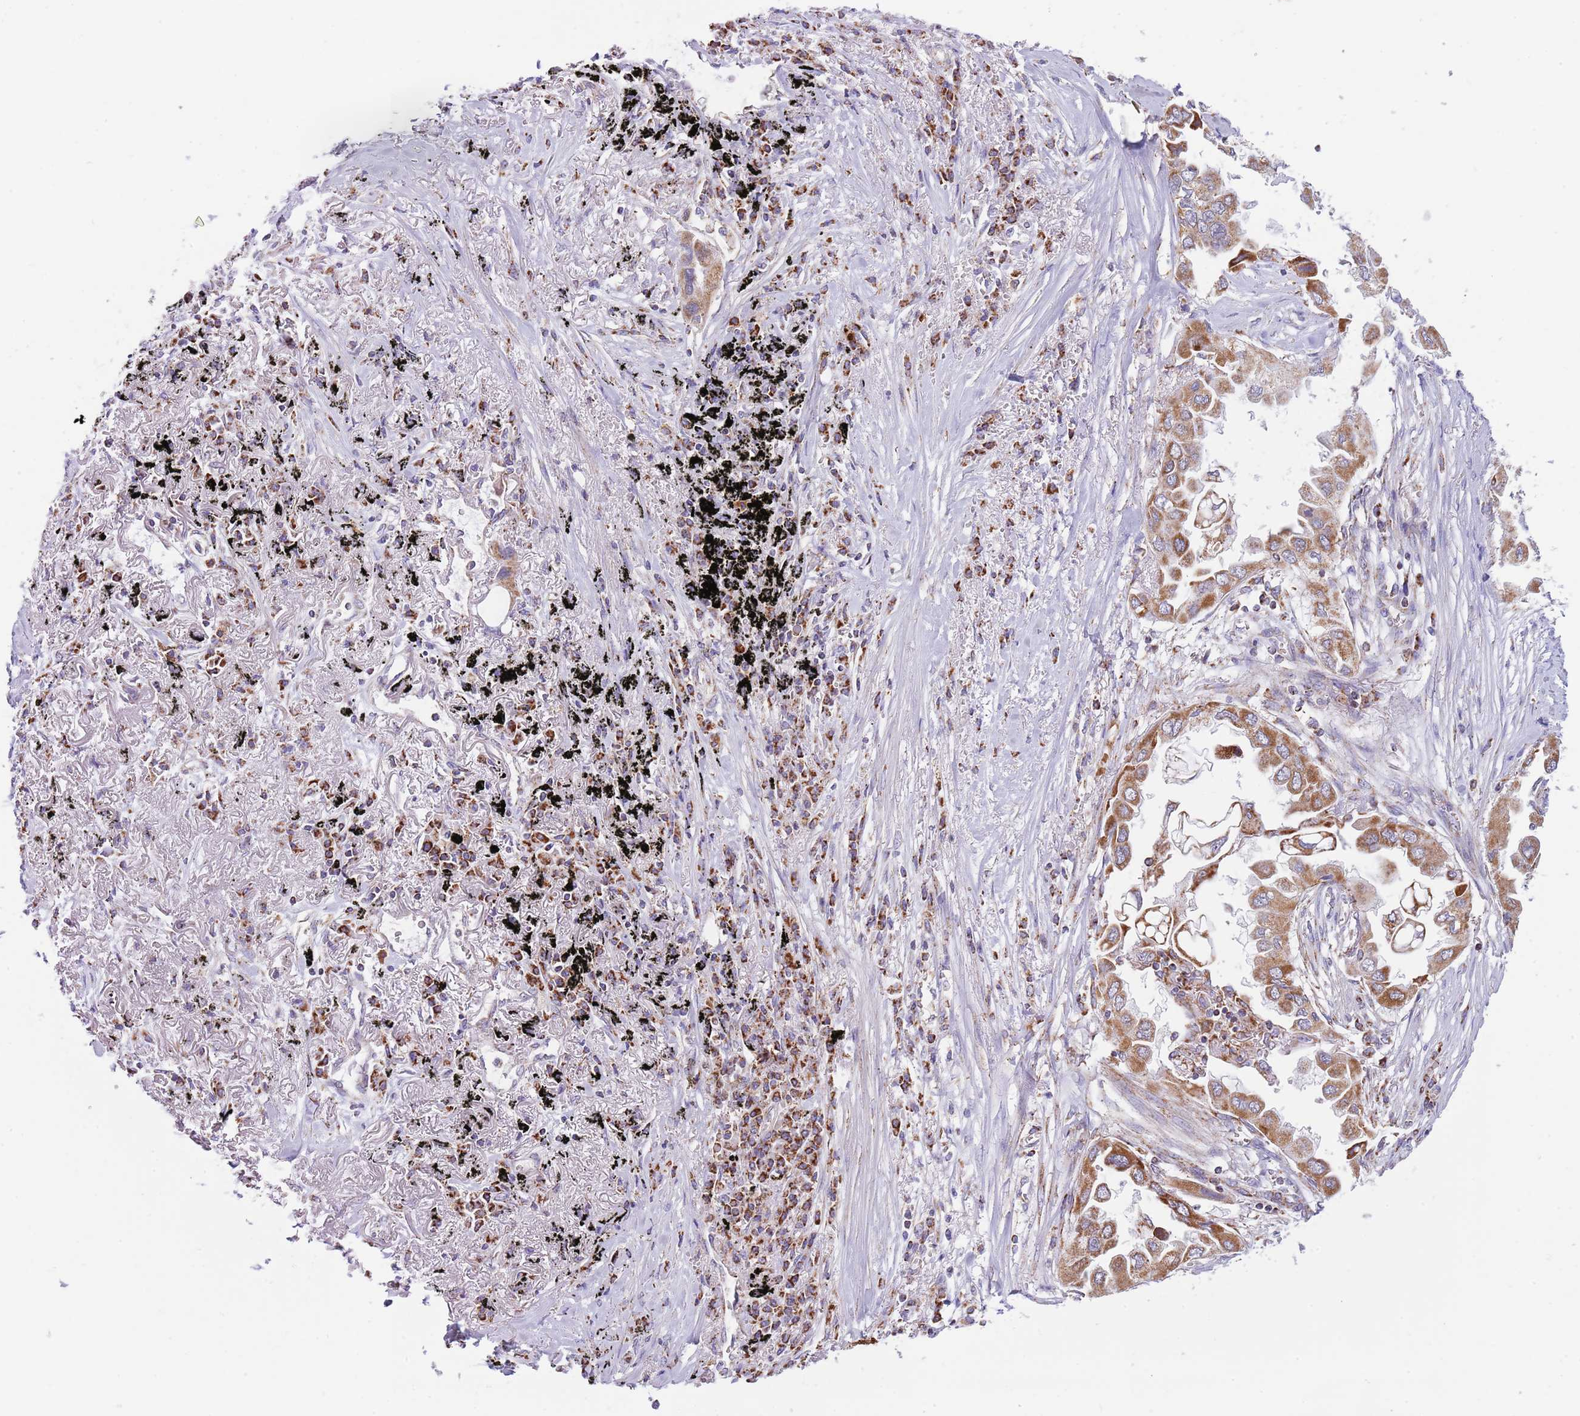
{"staining": {"intensity": "moderate", "quantity": ">75%", "location": "cytoplasmic/membranous"}, "tissue": "lung cancer", "cell_type": "Tumor cells", "image_type": "cancer", "snomed": [{"axis": "morphology", "description": "Adenocarcinoma, NOS"}, {"axis": "topography", "description": "Lung"}], "caption": "This histopathology image demonstrates IHC staining of adenocarcinoma (lung), with medium moderate cytoplasmic/membranous positivity in about >75% of tumor cells.", "gene": "LHX6", "patient": {"sex": "female", "age": 76}}